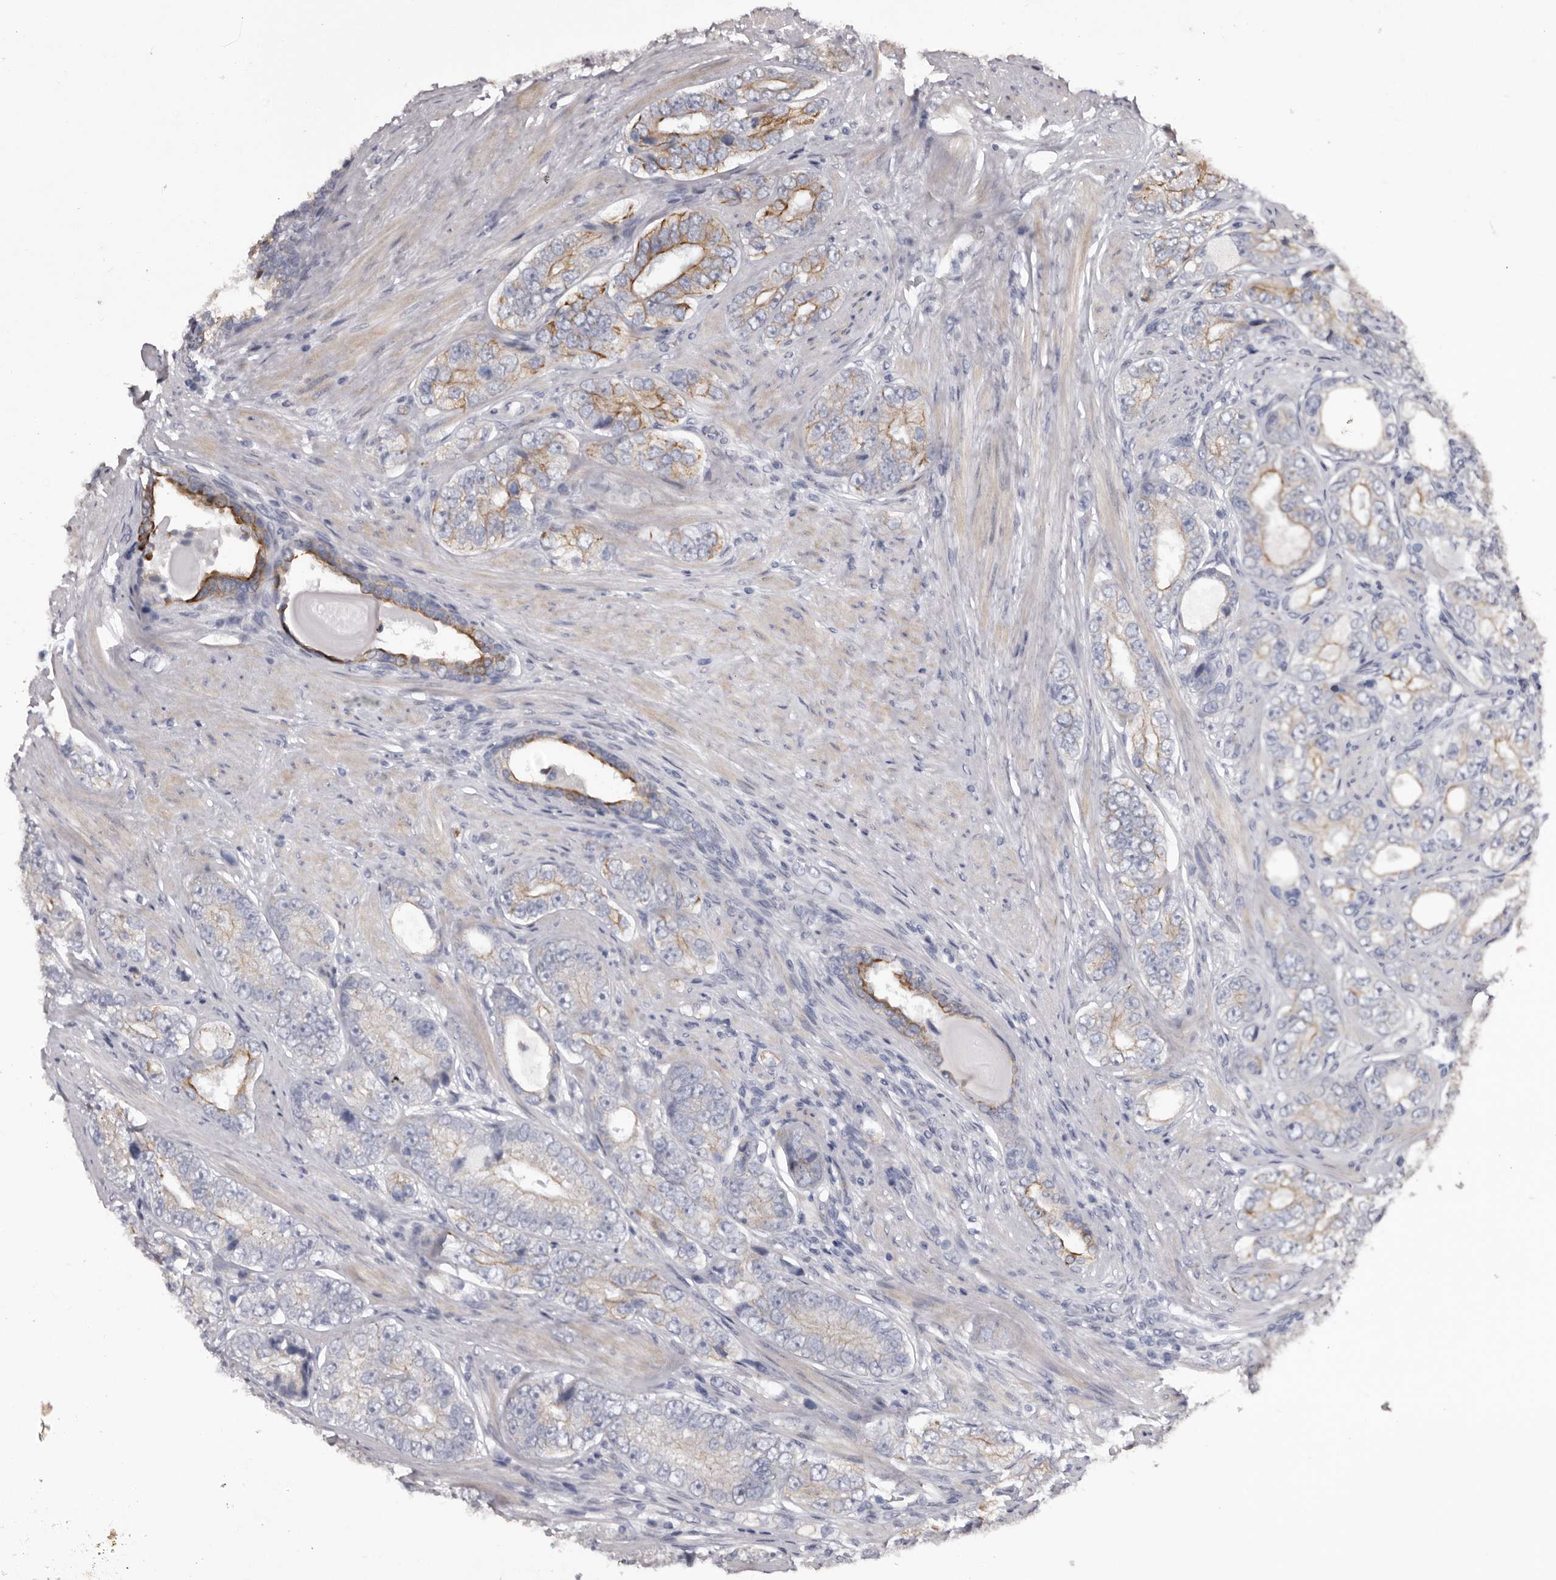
{"staining": {"intensity": "moderate", "quantity": "<25%", "location": "cytoplasmic/membranous"}, "tissue": "prostate cancer", "cell_type": "Tumor cells", "image_type": "cancer", "snomed": [{"axis": "morphology", "description": "Adenocarcinoma, High grade"}, {"axis": "topography", "description": "Prostate"}], "caption": "IHC photomicrograph of neoplastic tissue: human prostate cancer (adenocarcinoma (high-grade)) stained using immunohistochemistry (IHC) demonstrates low levels of moderate protein expression localized specifically in the cytoplasmic/membranous of tumor cells, appearing as a cytoplasmic/membranous brown color.", "gene": "LPAR6", "patient": {"sex": "male", "age": 56}}